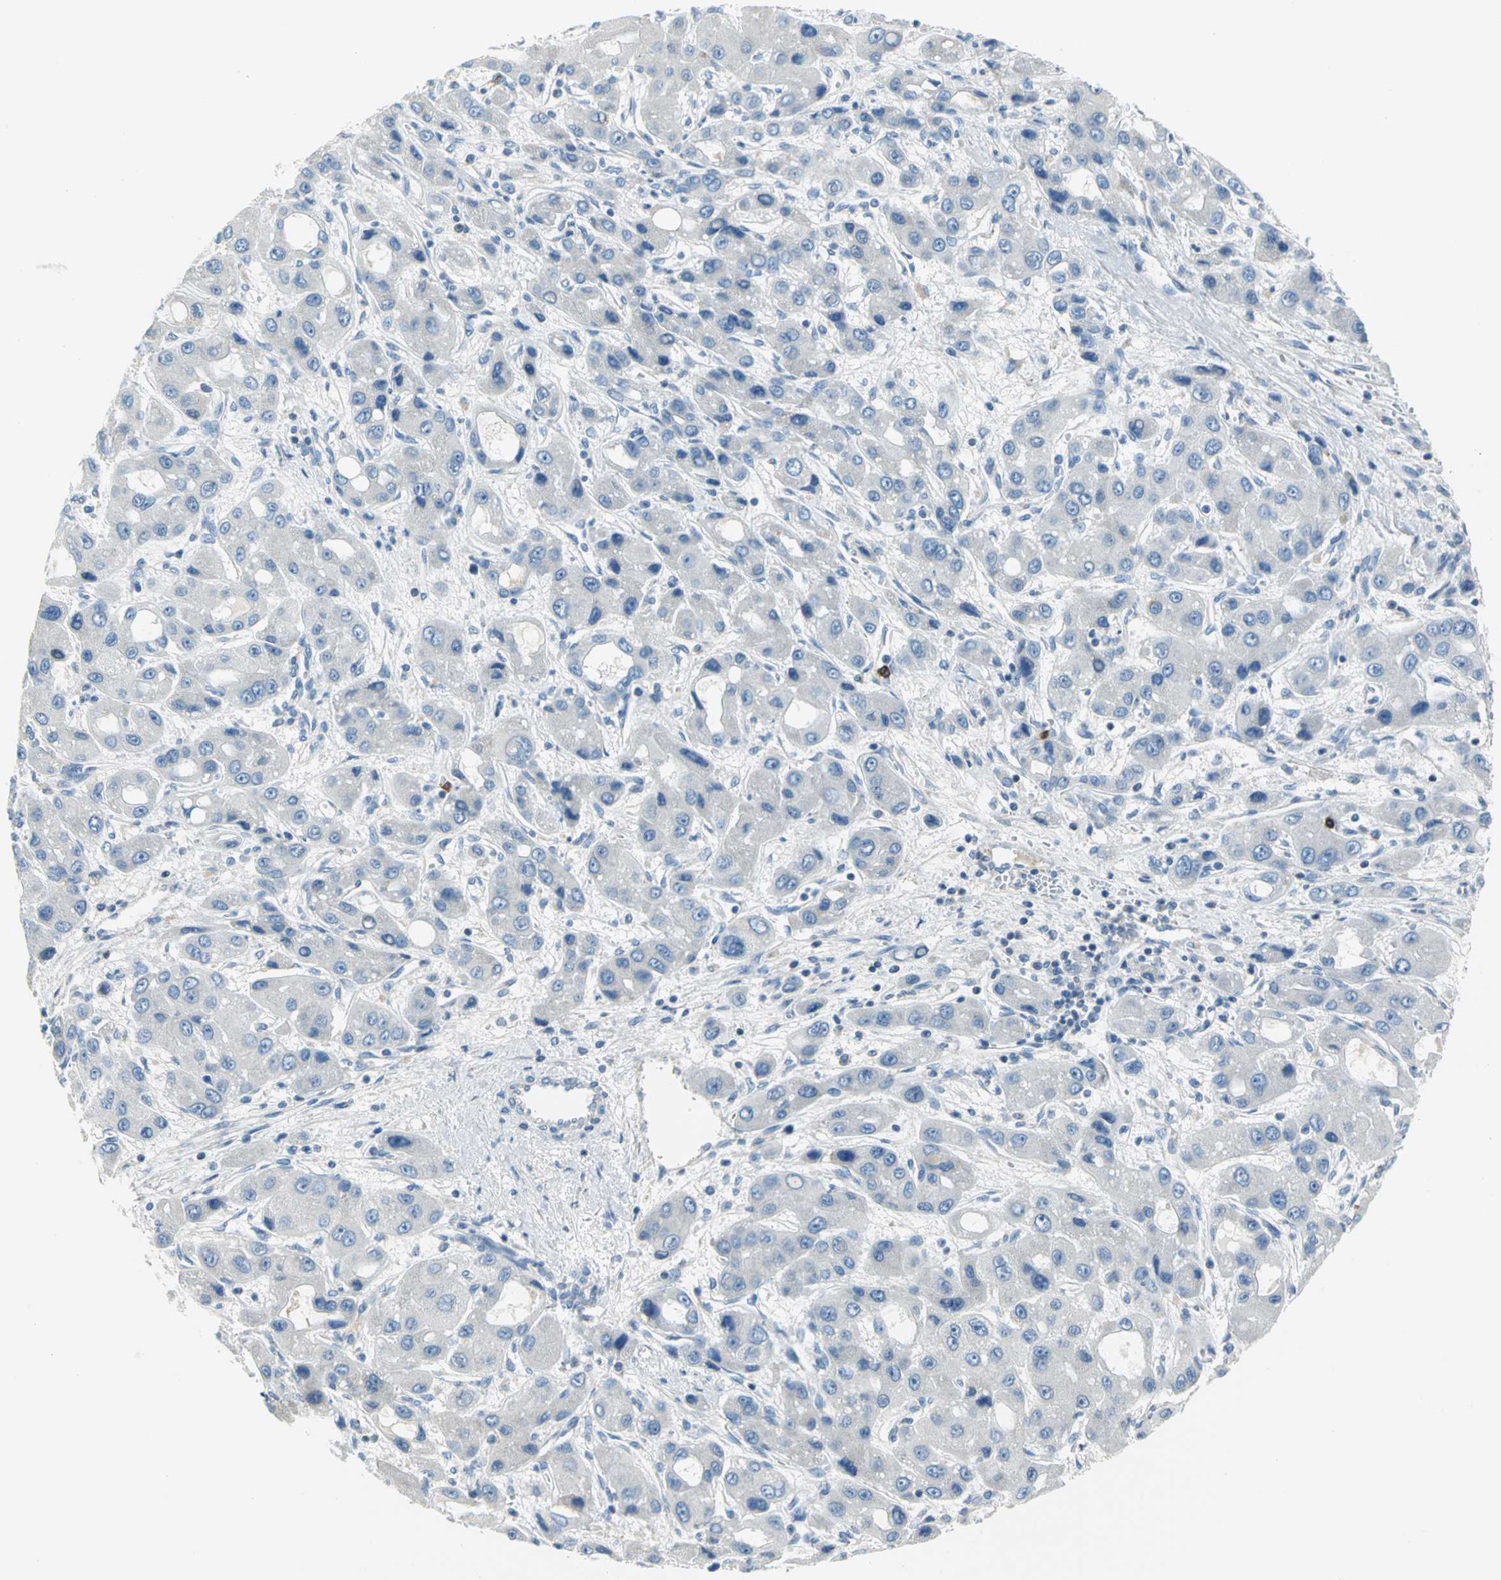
{"staining": {"intensity": "negative", "quantity": "none", "location": "none"}, "tissue": "liver cancer", "cell_type": "Tumor cells", "image_type": "cancer", "snomed": [{"axis": "morphology", "description": "Carcinoma, Hepatocellular, NOS"}, {"axis": "topography", "description": "Liver"}], "caption": "There is no significant expression in tumor cells of liver hepatocellular carcinoma. Nuclei are stained in blue.", "gene": "ALOX15", "patient": {"sex": "male", "age": 55}}